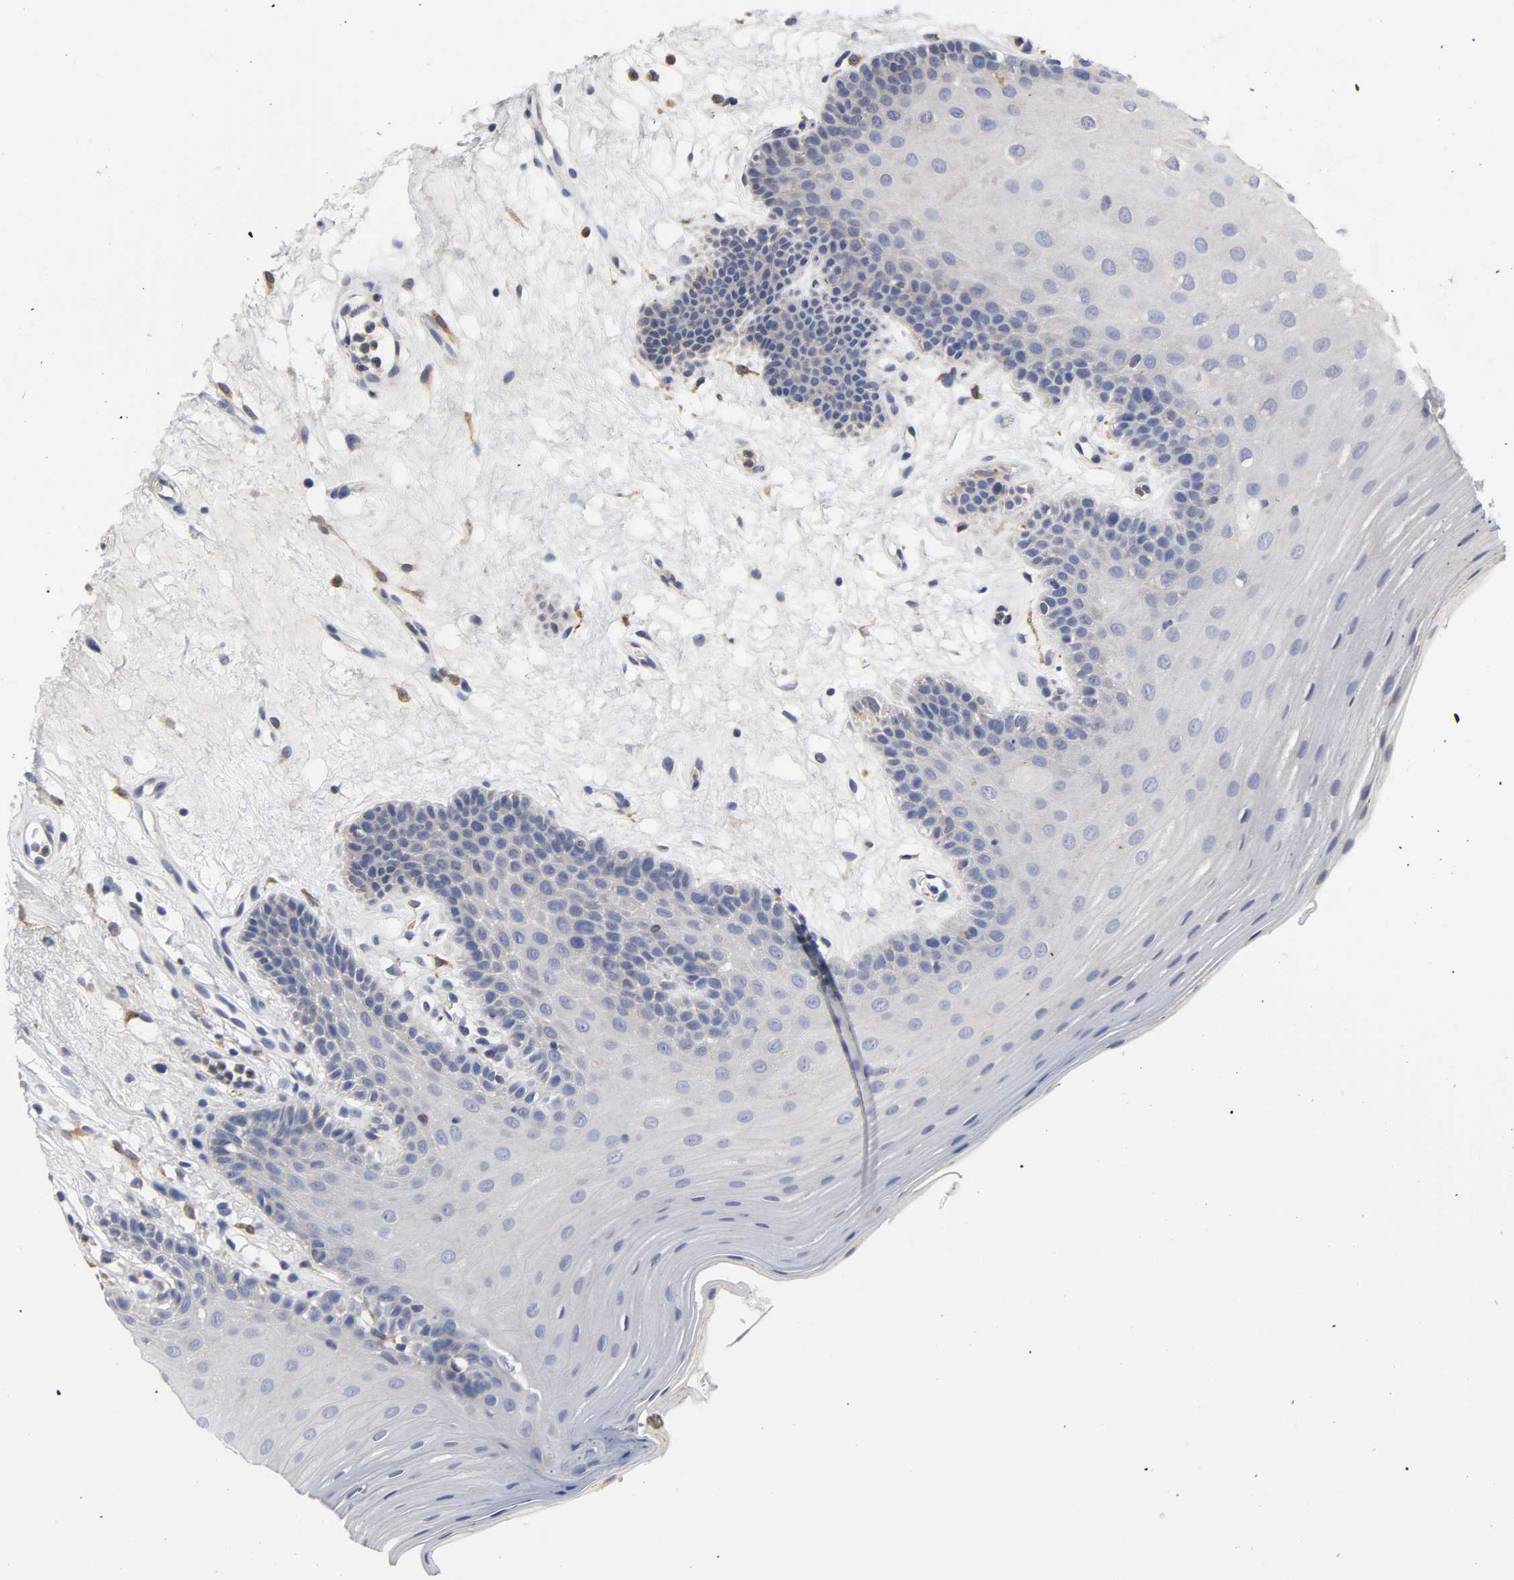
{"staining": {"intensity": "negative", "quantity": "none", "location": "none"}, "tissue": "oral mucosa", "cell_type": "Squamous epithelial cells", "image_type": "normal", "snomed": [{"axis": "morphology", "description": "Normal tissue, NOS"}, {"axis": "morphology", "description": "Squamous cell carcinoma, NOS"}, {"axis": "topography", "description": "Skeletal muscle"}, {"axis": "topography", "description": "Oral tissue"}, {"axis": "topography", "description": "Head-Neck"}], "caption": "IHC image of normal oral mucosa: oral mucosa stained with DAB (3,3'-diaminobenzidine) exhibits no significant protein positivity in squamous epithelial cells. (DAB (3,3'-diaminobenzidine) IHC with hematoxylin counter stain).", "gene": "HCK", "patient": {"sex": "male", "age": 71}}